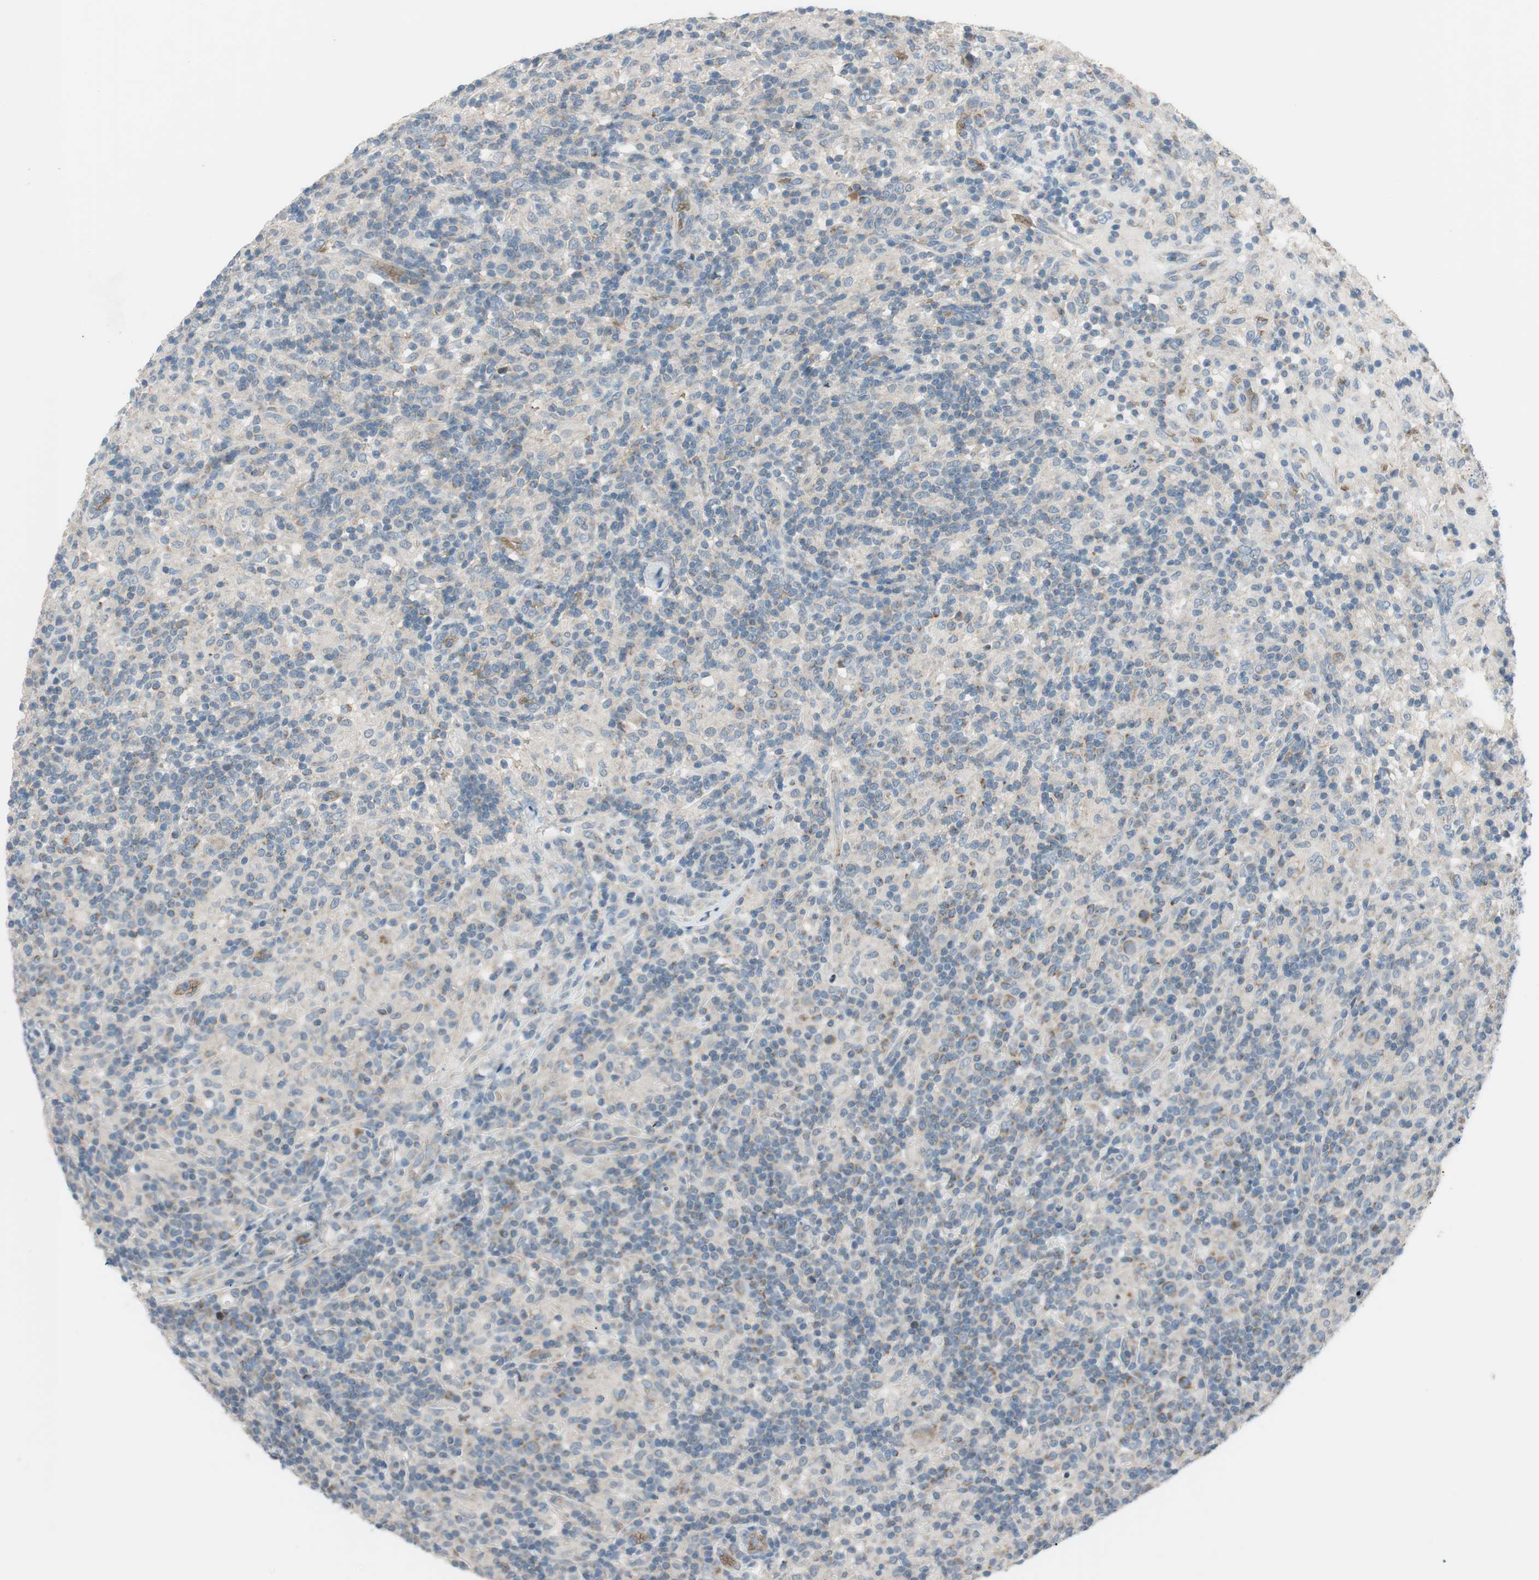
{"staining": {"intensity": "moderate", "quantity": ">75%", "location": "cytoplasmic/membranous"}, "tissue": "lymphoma", "cell_type": "Tumor cells", "image_type": "cancer", "snomed": [{"axis": "morphology", "description": "Hodgkin's disease, NOS"}, {"axis": "topography", "description": "Lymph node"}], "caption": "A medium amount of moderate cytoplasmic/membranous staining is seen in about >75% of tumor cells in lymphoma tissue.", "gene": "GYPC", "patient": {"sex": "male", "age": 70}}